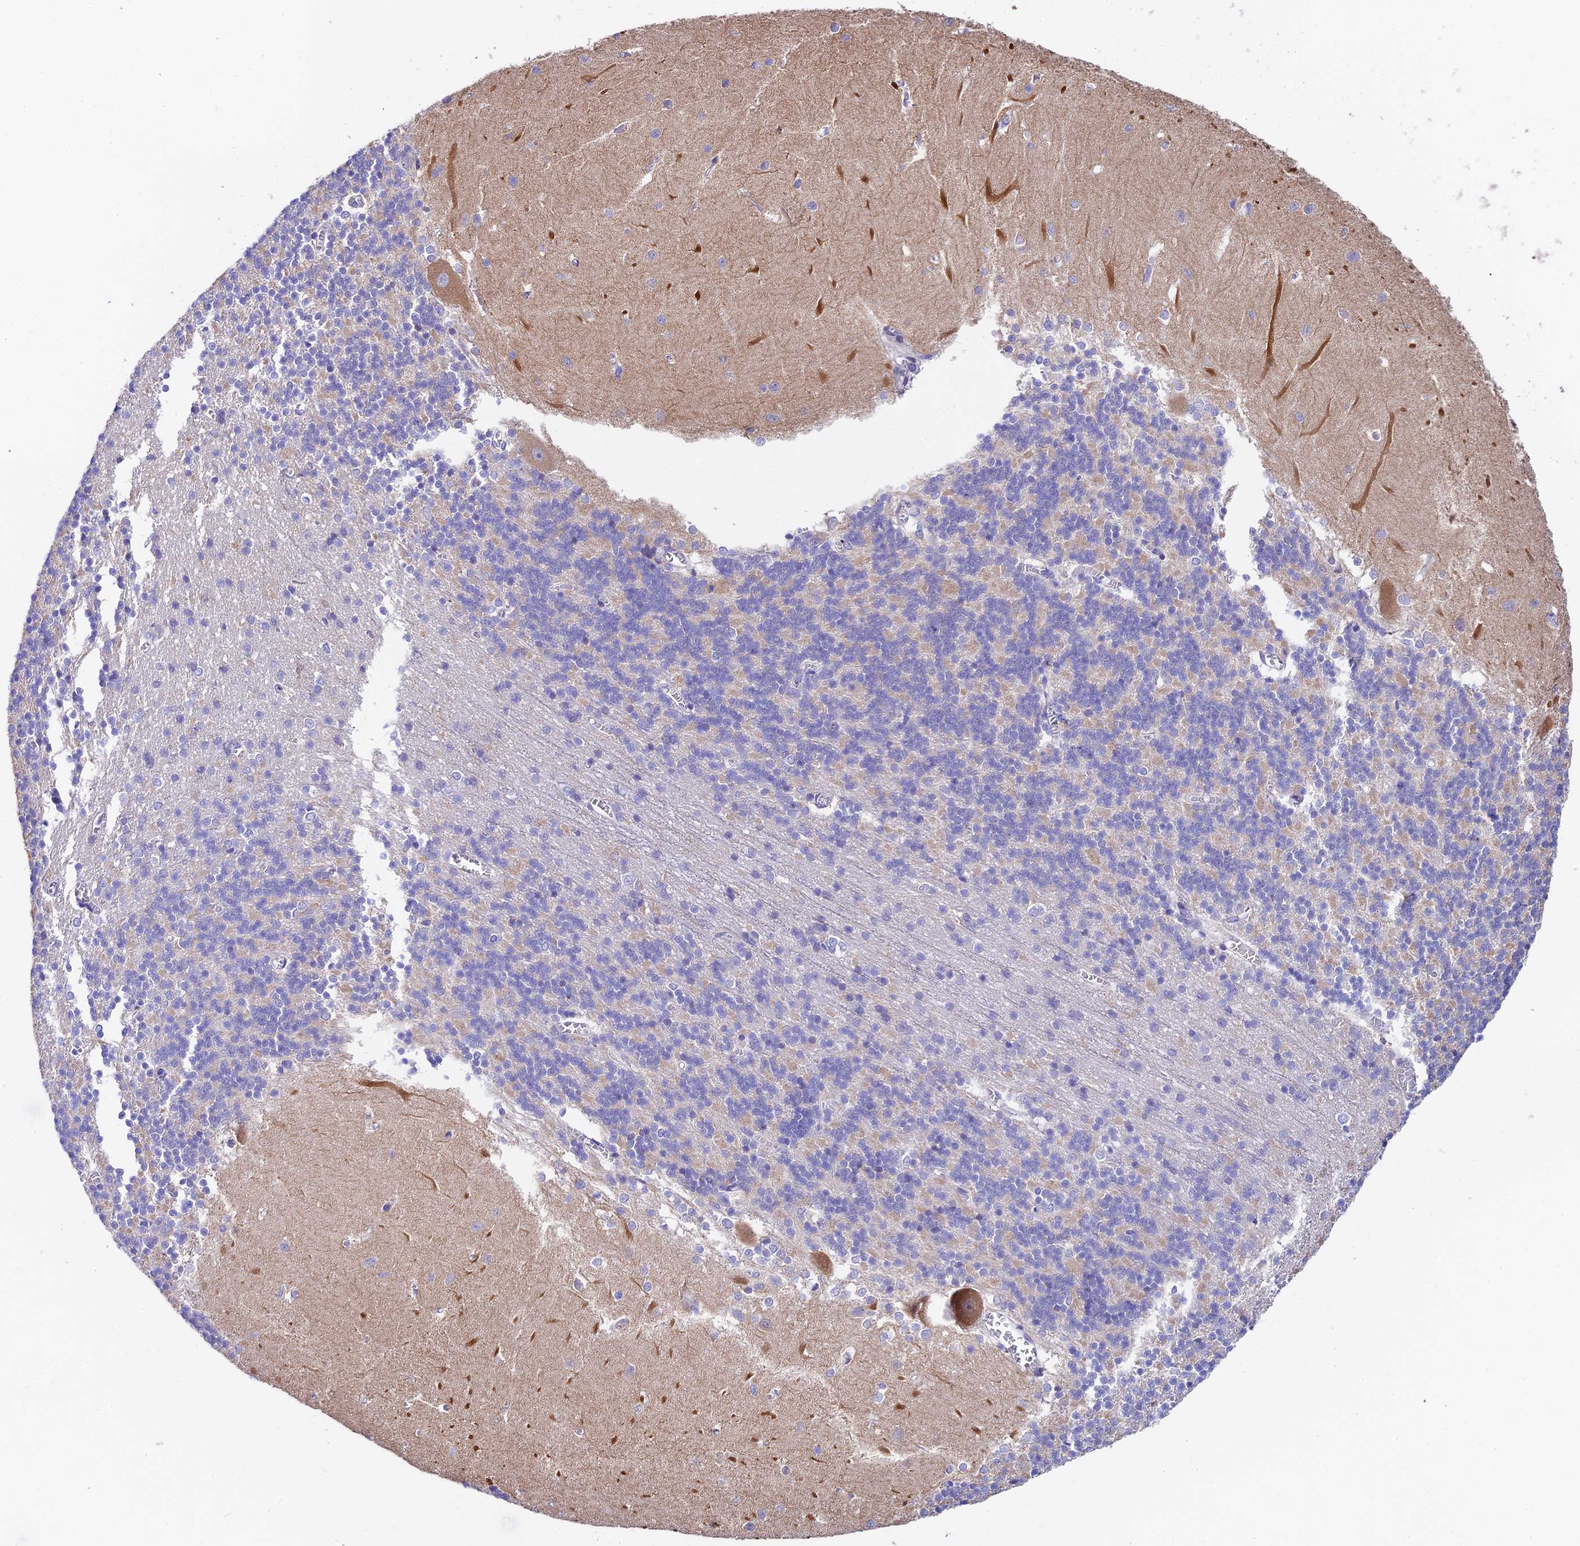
{"staining": {"intensity": "moderate", "quantity": "<25%", "location": "cytoplasmic/membranous"}, "tissue": "cerebellum", "cell_type": "Cells in granular layer", "image_type": "normal", "snomed": [{"axis": "morphology", "description": "Normal tissue, NOS"}, {"axis": "topography", "description": "Cerebellum"}], "caption": "A photomicrograph of human cerebellum stained for a protein displays moderate cytoplasmic/membranous brown staining in cells in granular layer.", "gene": "DUSP29", "patient": {"sex": "male", "age": 37}}